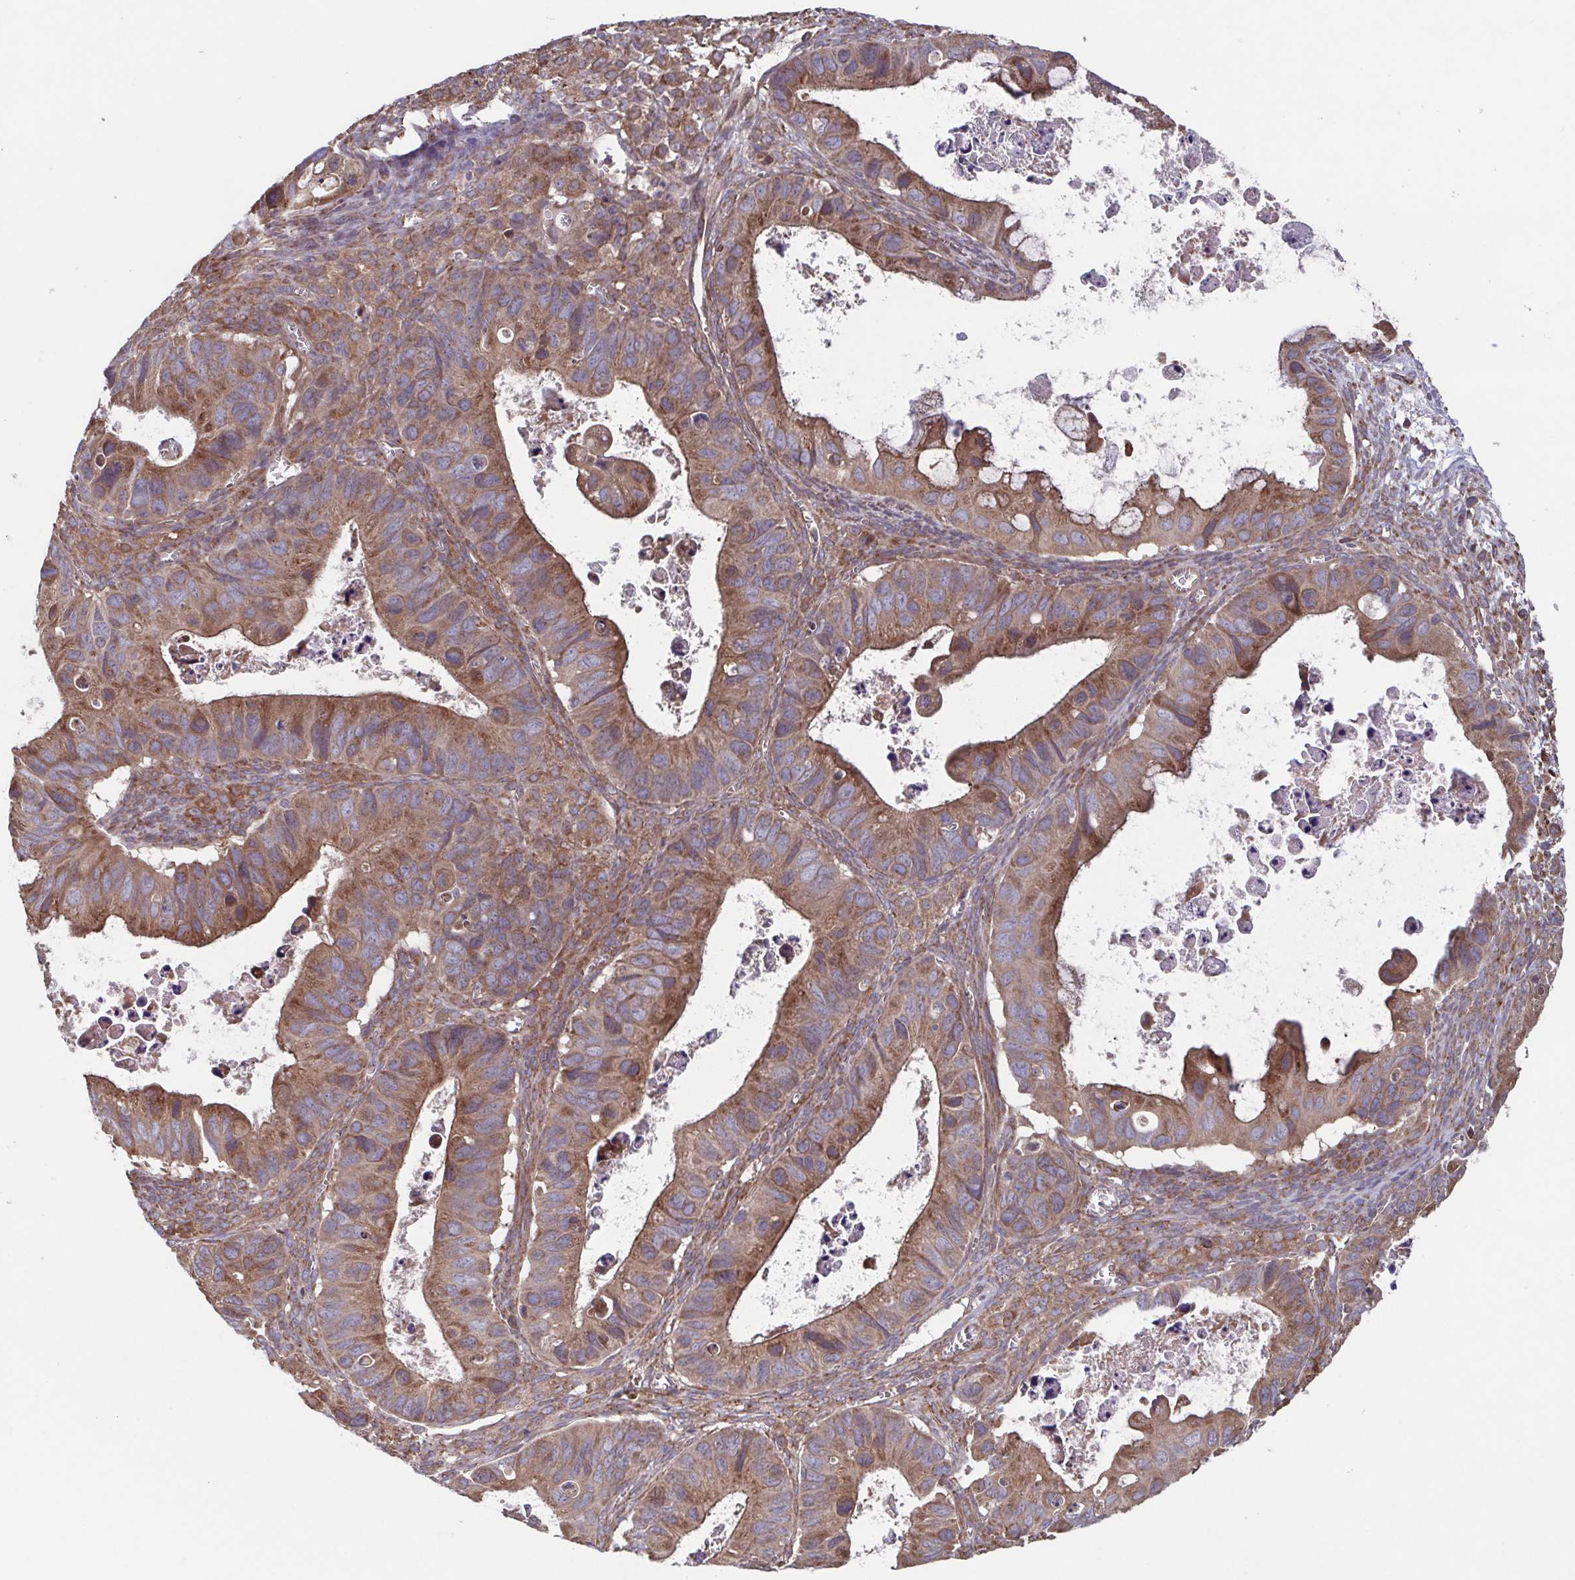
{"staining": {"intensity": "moderate", "quantity": ">75%", "location": "cytoplasmic/membranous"}, "tissue": "ovarian cancer", "cell_type": "Tumor cells", "image_type": "cancer", "snomed": [{"axis": "morphology", "description": "Cystadenocarcinoma, mucinous, NOS"}, {"axis": "topography", "description": "Ovary"}], "caption": "Human ovarian mucinous cystadenocarcinoma stained for a protein (brown) reveals moderate cytoplasmic/membranous positive staining in about >75% of tumor cells.", "gene": "COPB1", "patient": {"sex": "female", "age": 64}}